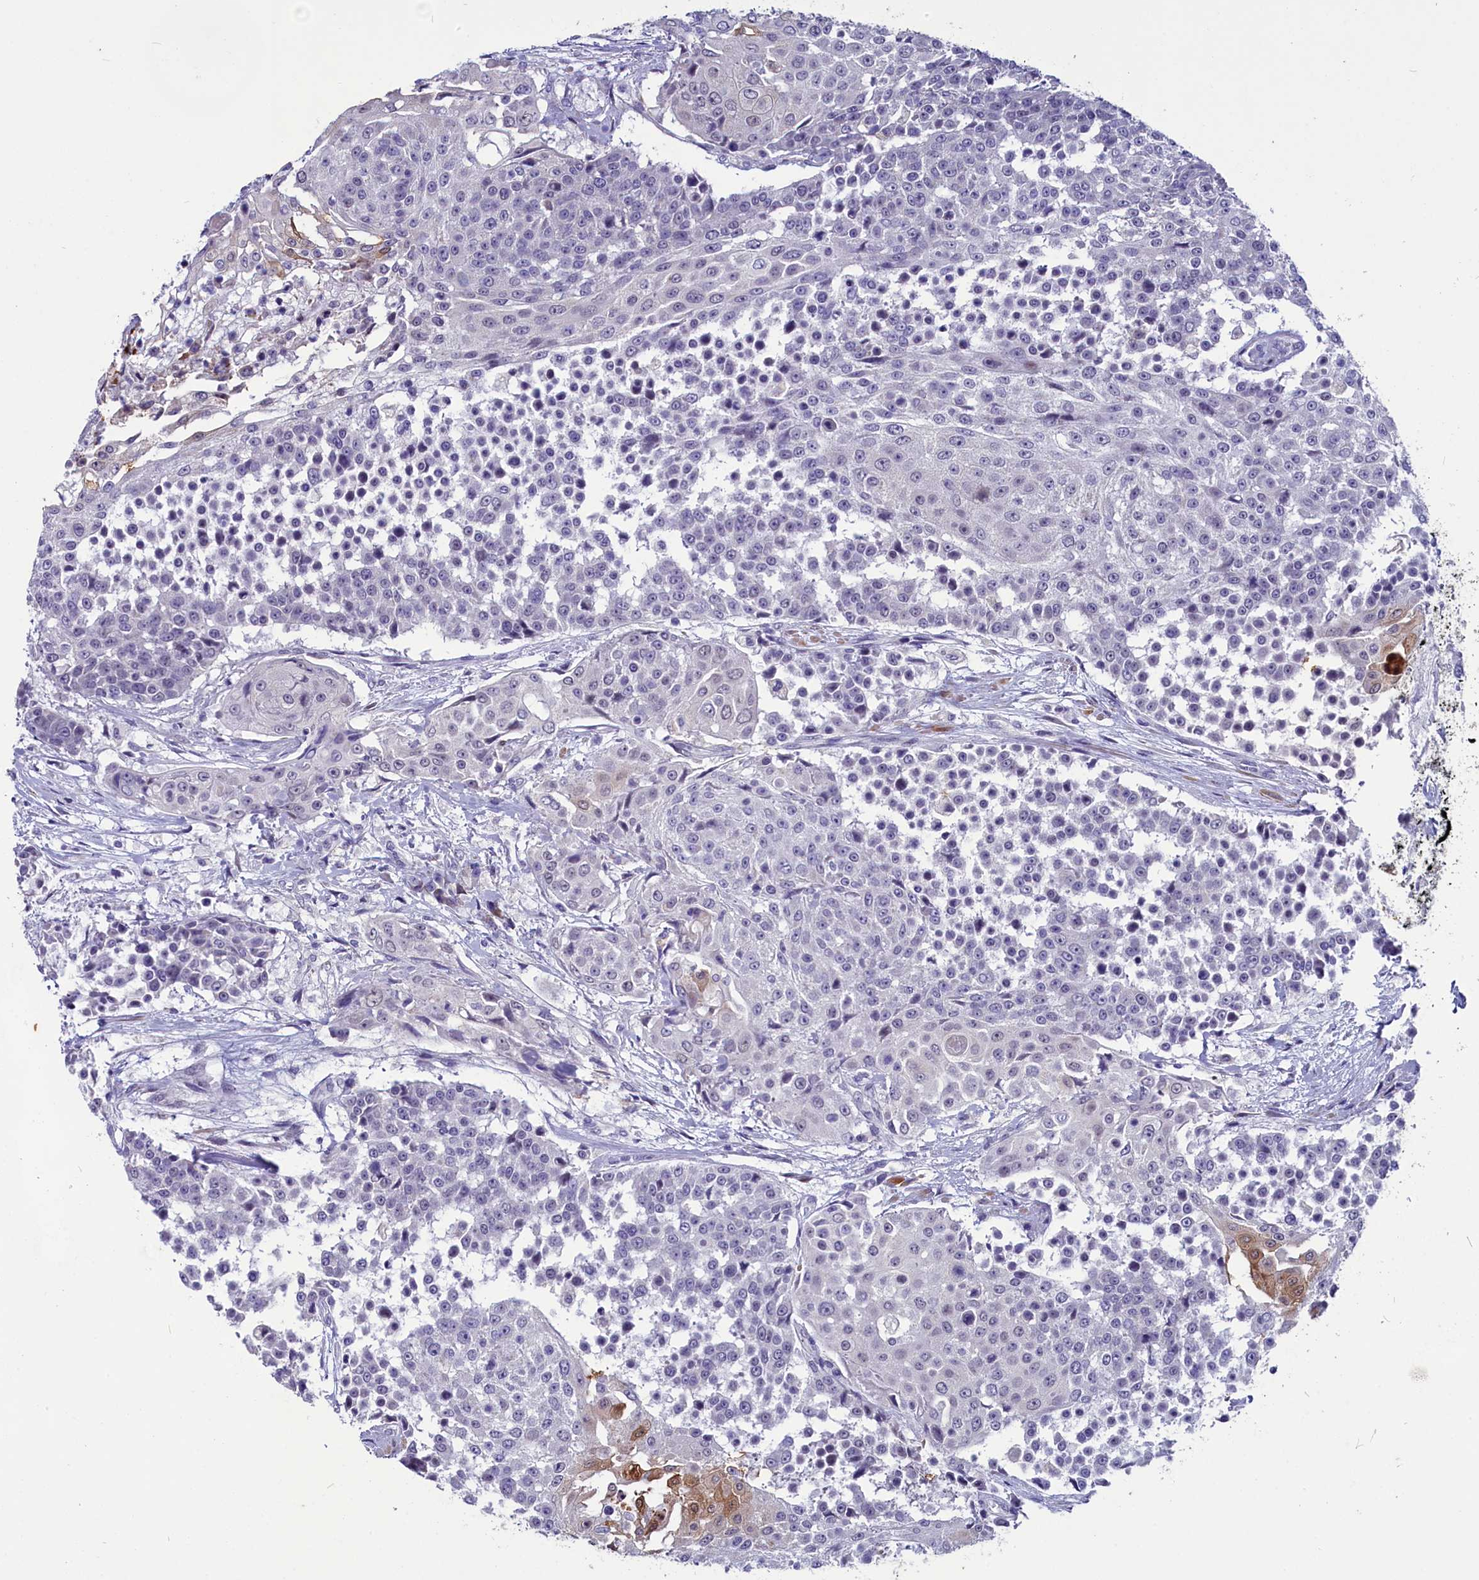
{"staining": {"intensity": "moderate", "quantity": "<25%", "location": "cytoplasmic/membranous"}, "tissue": "urothelial cancer", "cell_type": "Tumor cells", "image_type": "cancer", "snomed": [{"axis": "morphology", "description": "Urothelial carcinoma, High grade"}, {"axis": "topography", "description": "Urinary bladder"}], "caption": "The photomicrograph shows staining of urothelial carcinoma (high-grade), revealing moderate cytoplasmic/membranous protein positivity (brown color) within tumor cells.", "gene": "SCD5", "patient": {"sex": "female", "age": 63}}